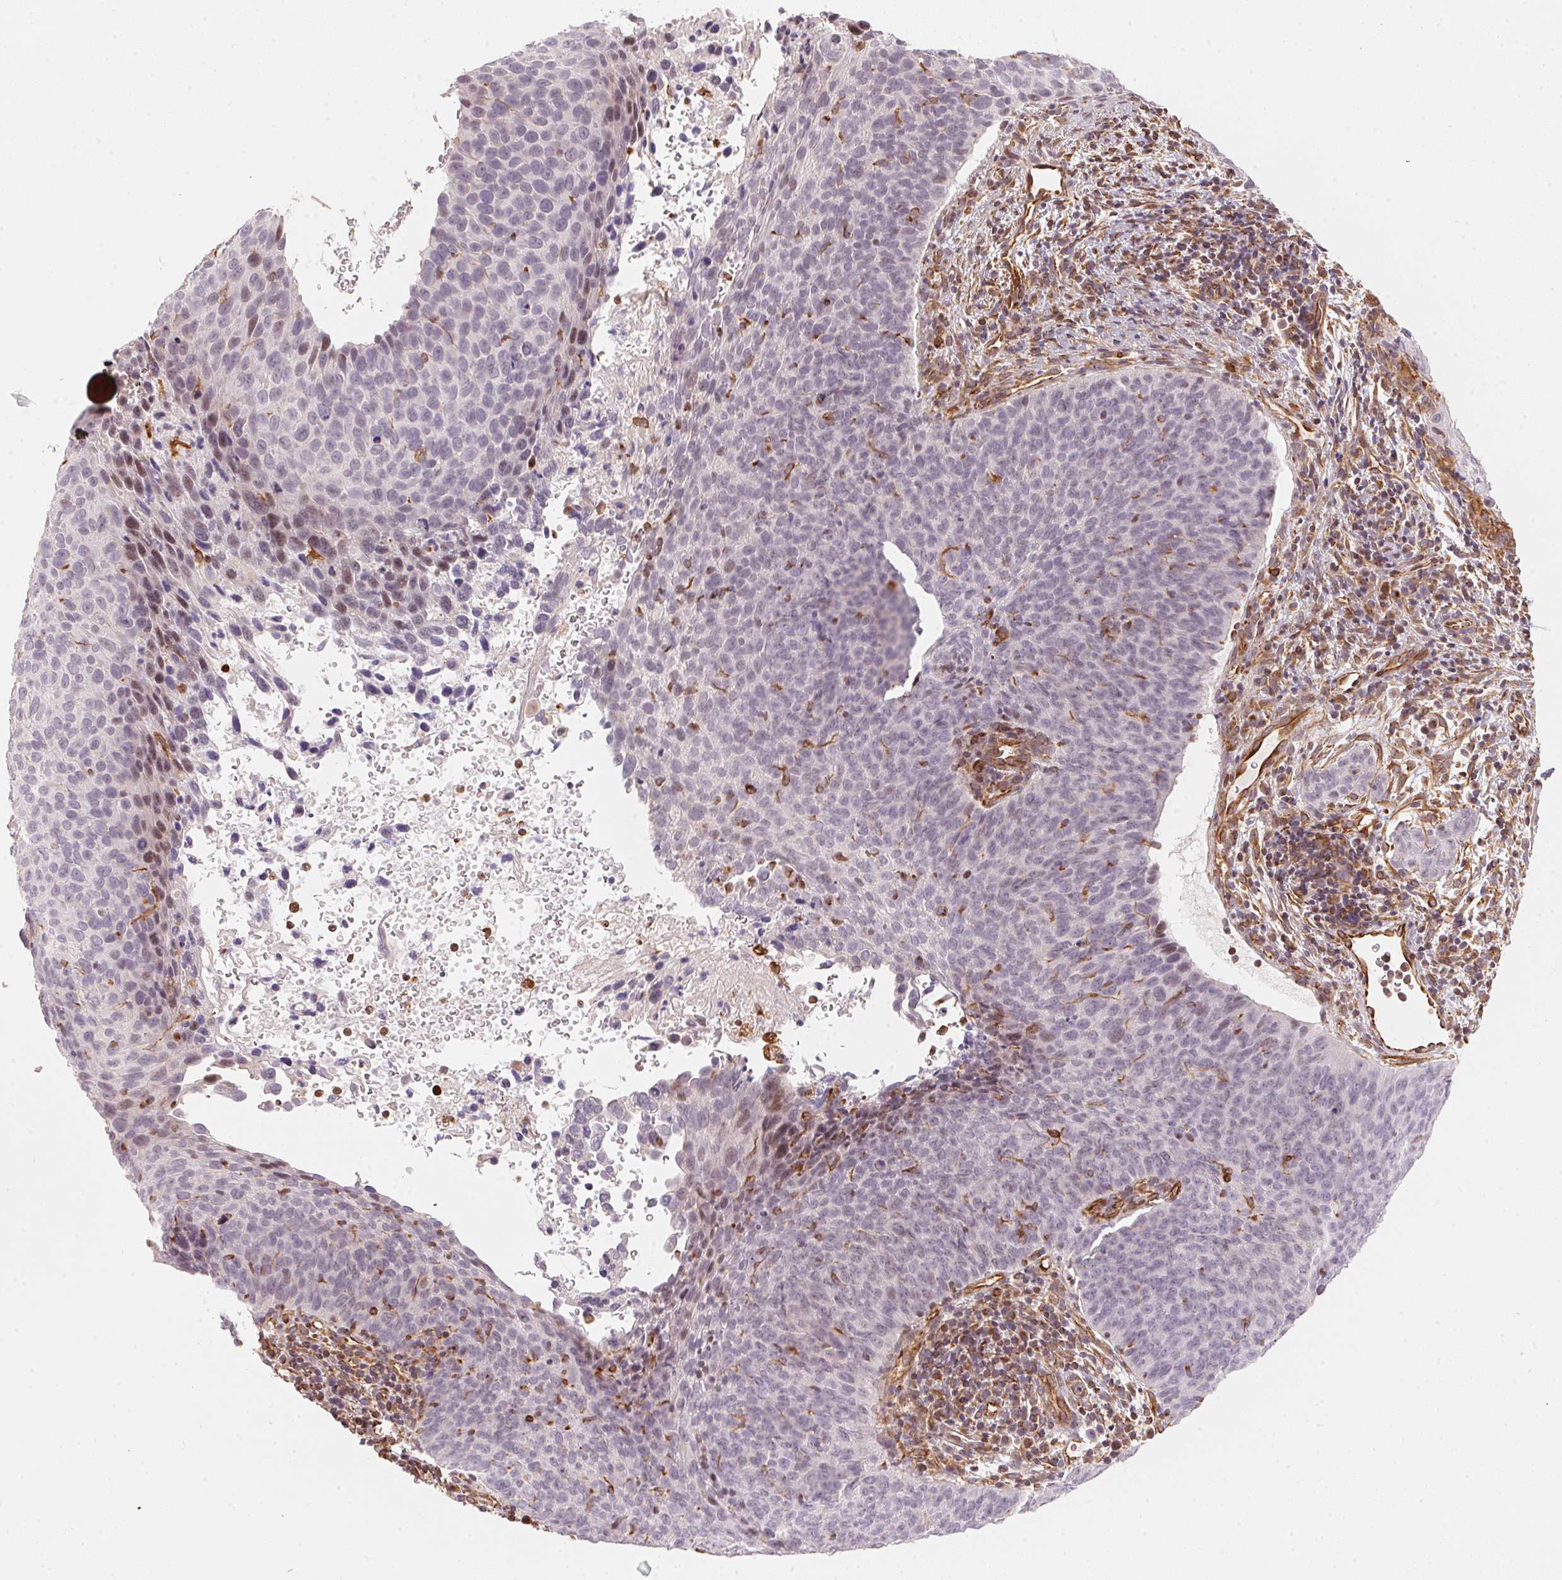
{"staining": {"intensity": "negative", "quantity": "none", "location": "none"}, "tissue": "cervical cancer", "cell_type": "Tumor cells", "image_type": "cancer", "snomed": [{"axis": "morphology", "description": "Squamous cell carcinoma, NOS"}, {"axis": "topography", "description": "Cervix"}], "caption": "A high-resolution photomicrograph shows immunohistochemistry staining of squamous cell carcinoma (cervical), which shows no significant expression in tumor cells.", "gene": "FOXR2", "patient": {"sex": "female", "age": 35}}